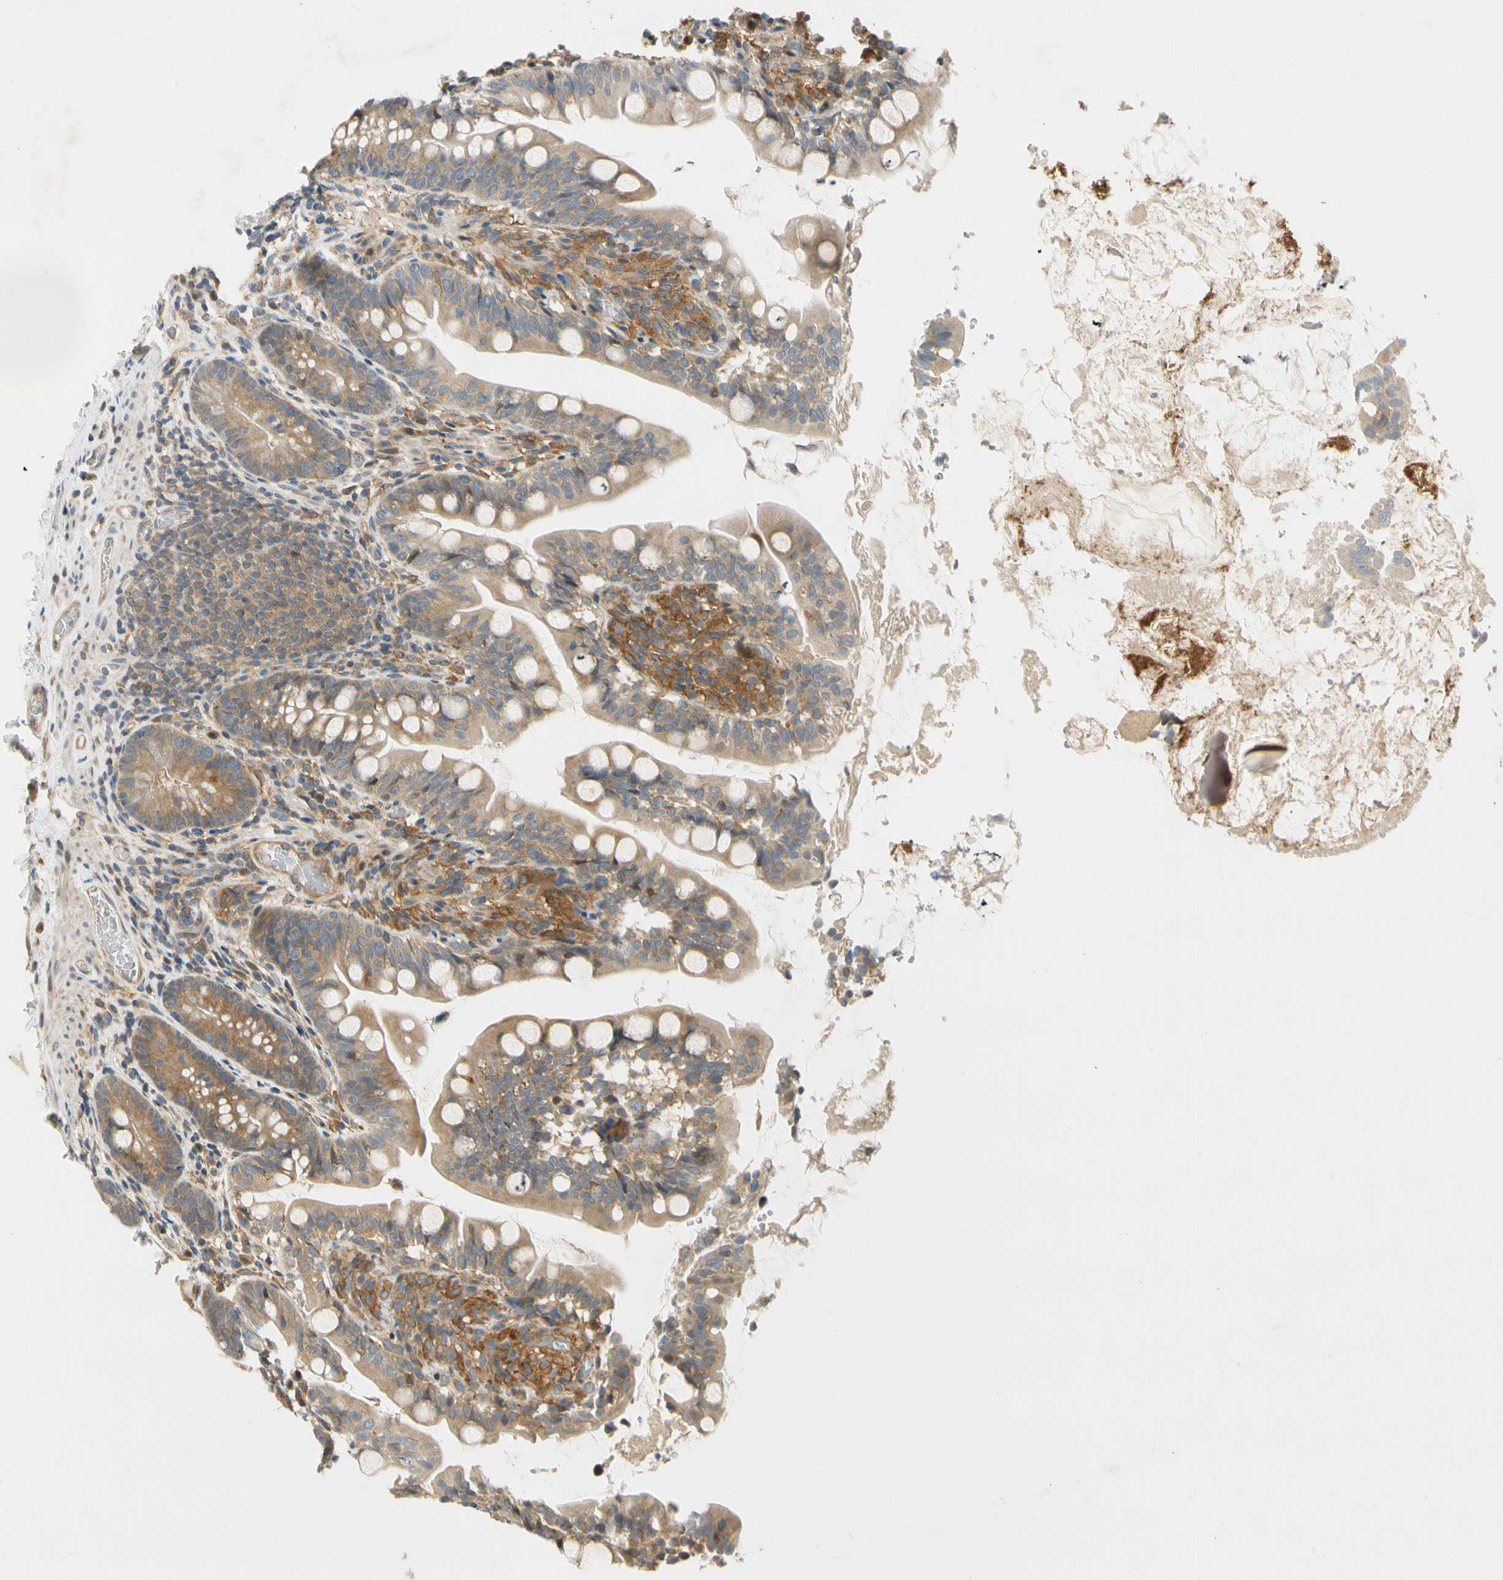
{"staining": {"intensity": "weak", "quantity": ">75%", "location": "cytoplasmic/membranous"}, "tissue": "small intestine", "cell_type": "Glandular cells", "image_type": "normal", "snomed": [{"axis": "morphology", "description": "Normal tissue, NOS"}, {"axis": "topography", "description": "Small intestine"}], "caption": "Immunohistochemistry of normal small intestine shows low levels of weak cytoplasmic/membranous positivity in about >75% of glandular cells.", "gene": "GATD1", "patient": {"sex": "female", "age": 56}}